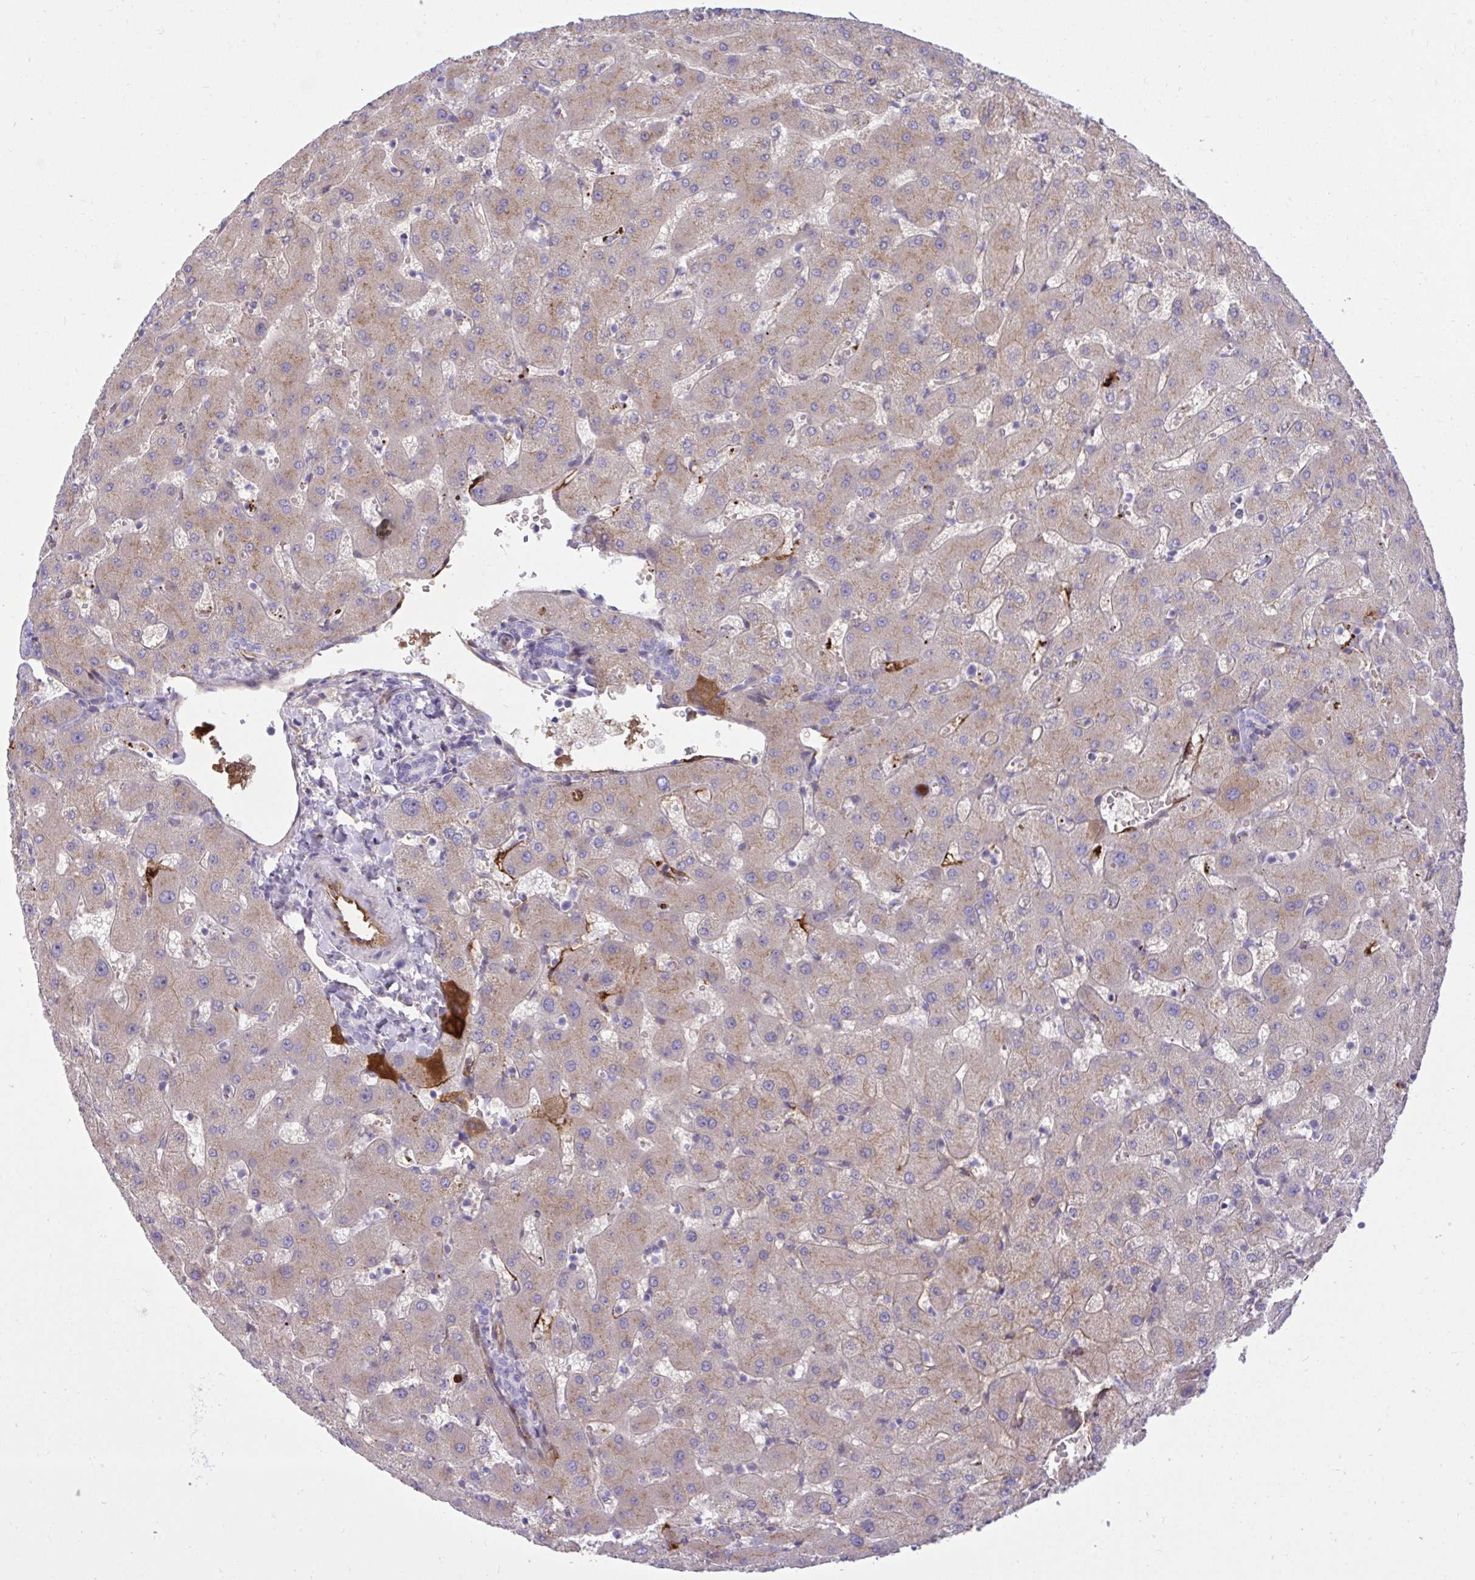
{"staining": {"intensity": "negative", "quantity": "none", "location": "none"}, "tissue": "liver", "cell_type": "Cholangiocytes", "image_type": "normal", "snomed": [{"axis": "morphology", "description": "Normal tissue, NOS"}, {"axis": "topography", "description": "Liver"}], "caption": "Immunohistochemistry of benign liver reveals no staining in cholangiocytes. Brightfield microscopy of IHC stained with DAB (brown) and hematoxylin (blue), captured at high magnification.", "gene": "F2", "patient": {"sex": "female", "age": 63}}